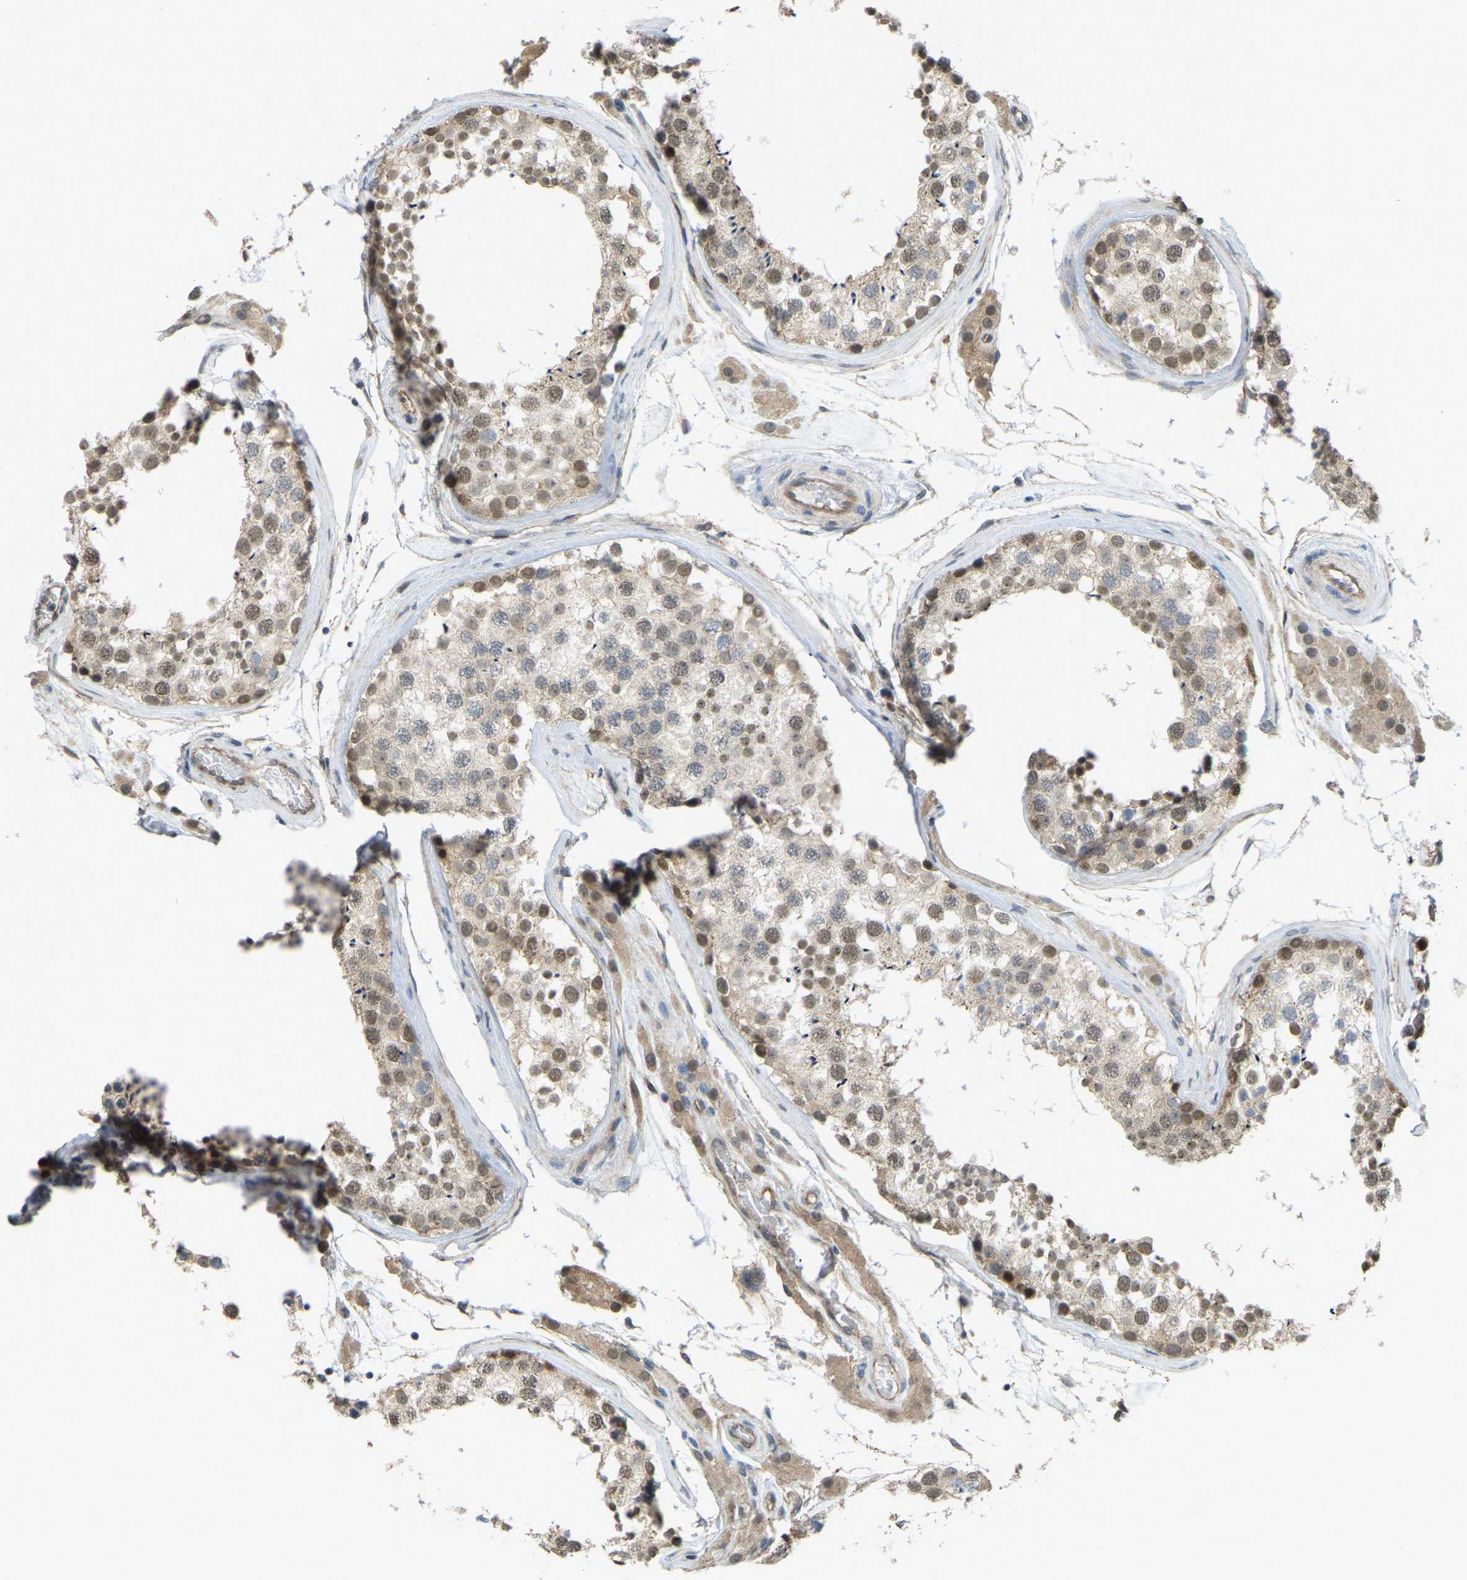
{"staining": {"intensity": "moderate", "quantity": ">75%", "location": "nuclear"}, "tissue": "testis", "cell_type": "Cells in seminiferous ducts", "image_type": "normal", "snomed": [{"axis": "morphology", "description": "Normal tissue, NOS"}, {"axis": "topography", "description": "Testis"}], "caption": "Immunohistochemistry of benign human testis shows medium levels of moderate nuclear expression in approximately >75% of cells in seminiferous ducts.", "gene": "SERPINB5", "patient": {"sex": "male", "age": 46}}